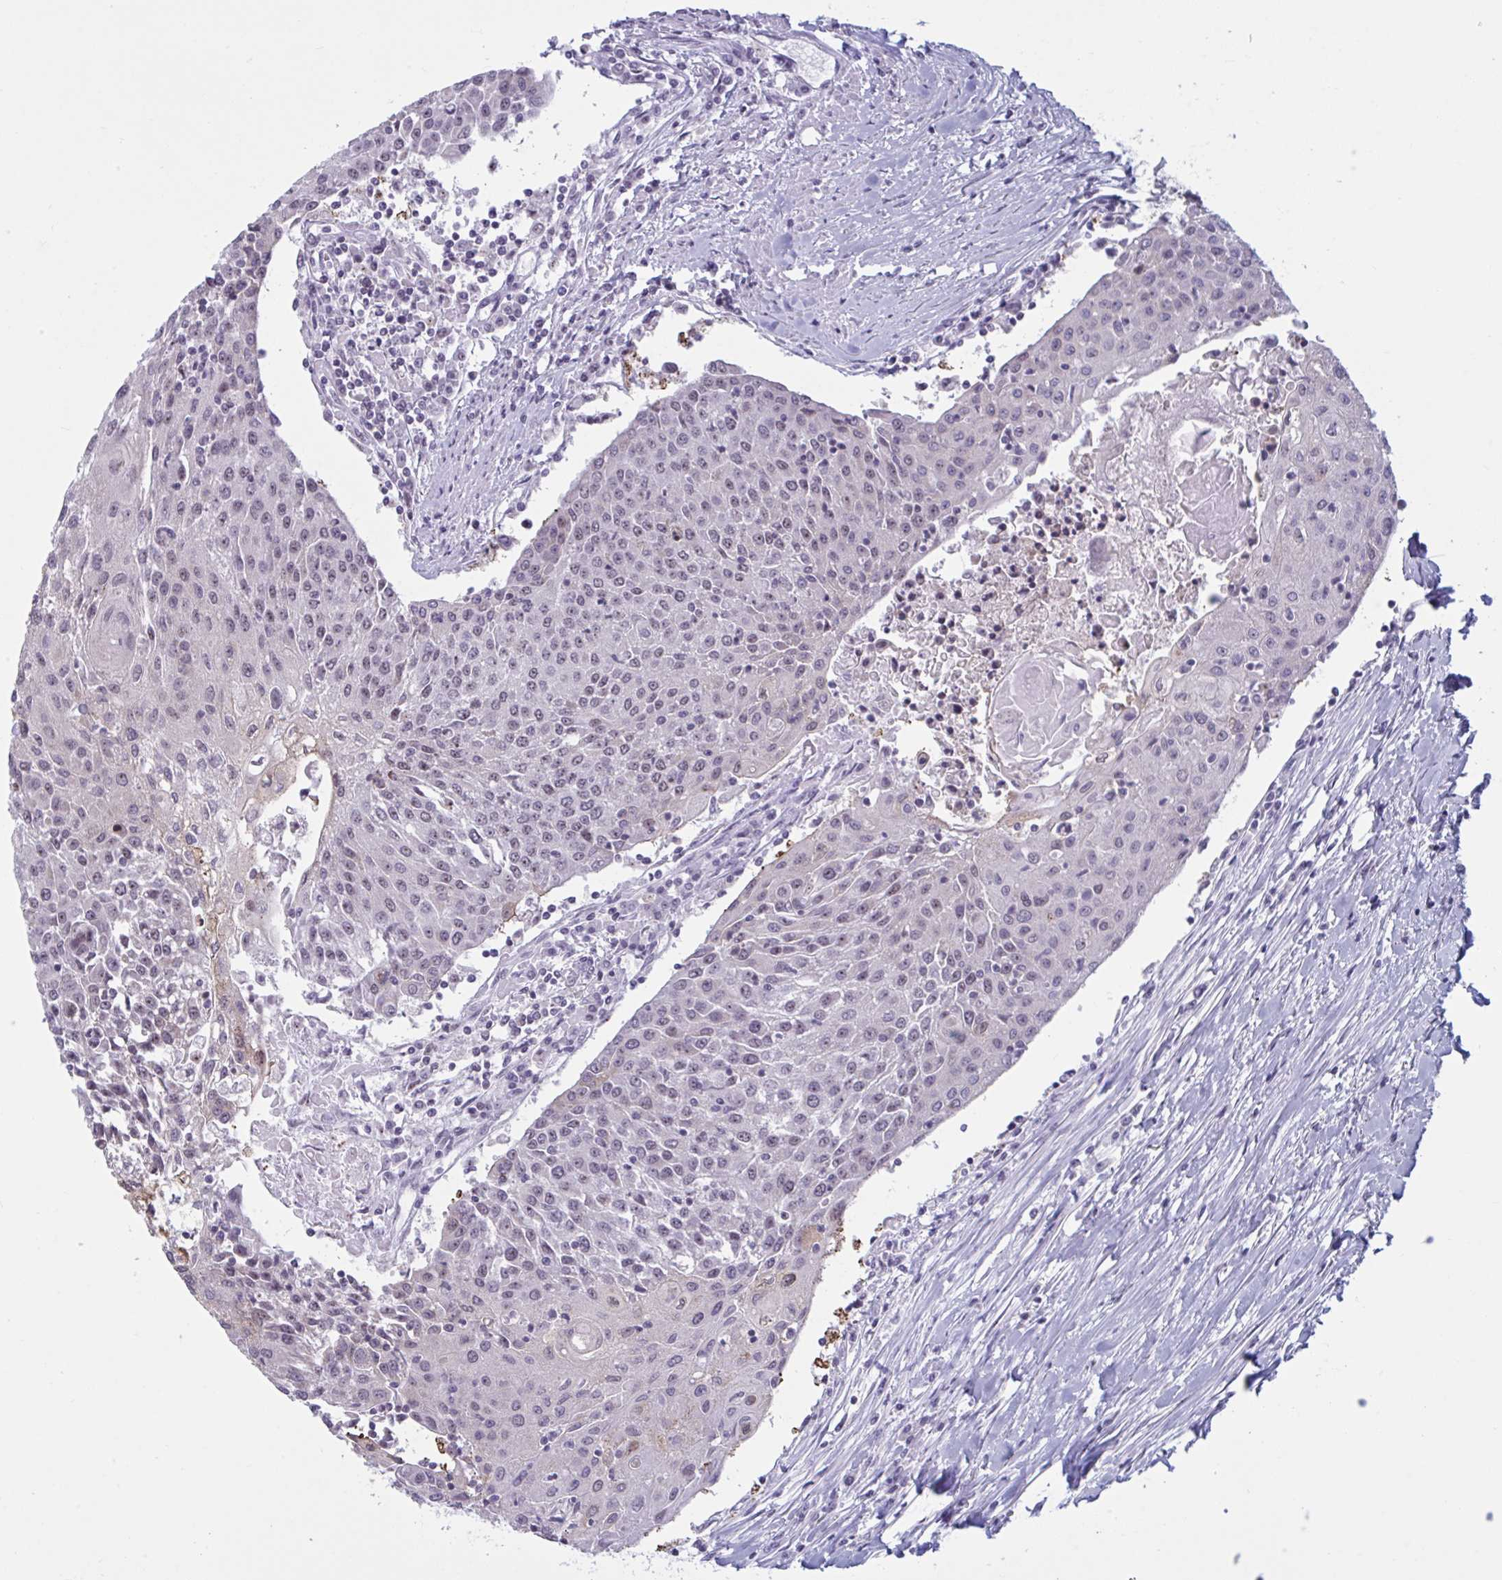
{"staining": {"intensity": "weak", "quantity": ">75%", "location": "nuclear"}, "tissue": "urothelial cancer", "cell_type": "Tumor cells", "image_type": "cancer", "snomed": [{"axis": "morphology", "description": "Urothelial carcinoma, High grade"}, {"axis": "topography", "description": "Urinary bladder"}], "caption": "Immunohistochemical staining of human urothelial carcinoma (high-grade) exhibits low levels of weak nuclear positivity in approximately >75% of tumor cells.", "gene": "TGM6", "patient": {"sex": "female", "age": 85}}